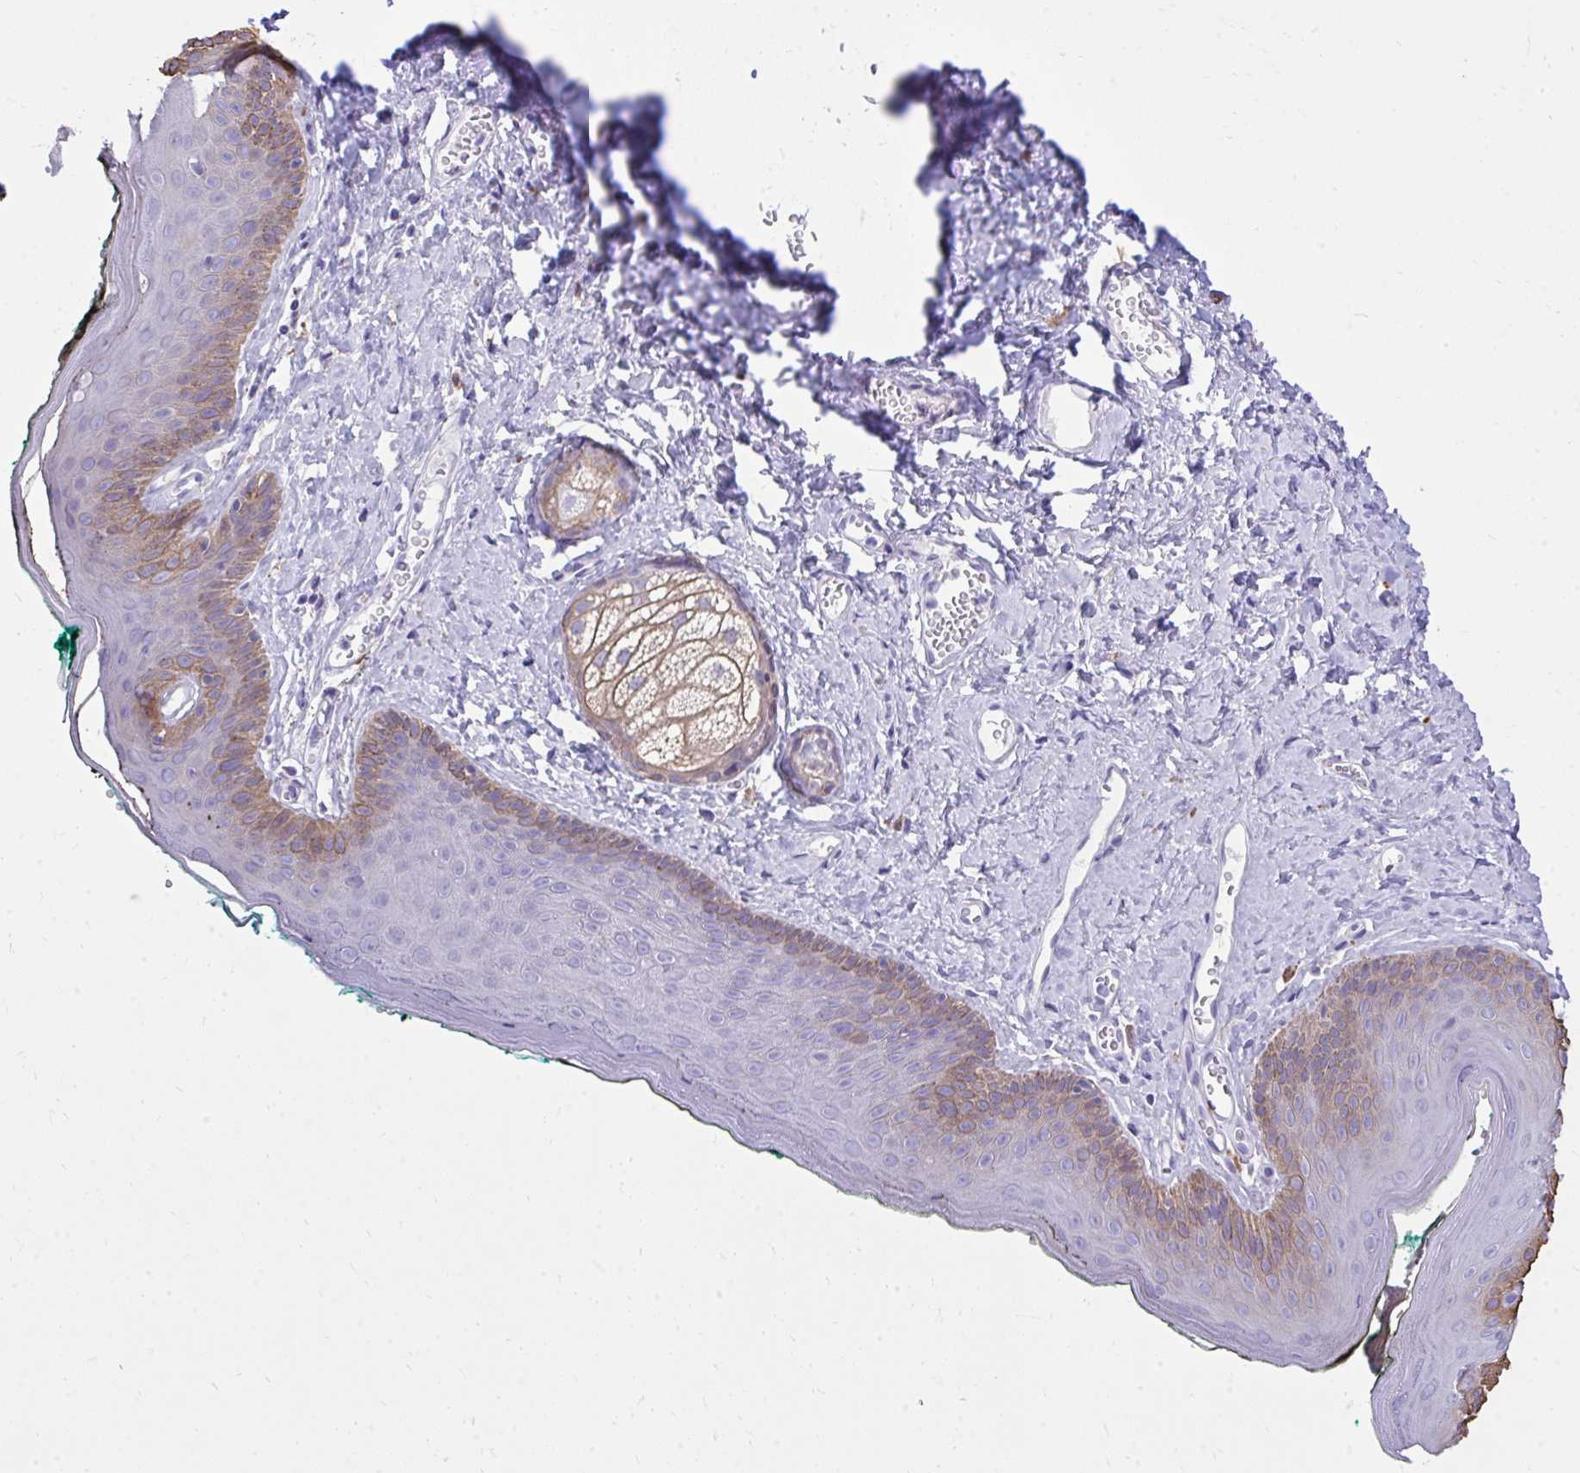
{"staining": {"intensity": "moderate", "quantity": "<25%", "location": "cytoplasmic/membranous"}, "tissue": "skin", "cell_type": "Epidermal cells", "image_type": "normal", "snomed": [{"axis": "morphology", "description": "Normal tissue, NOS"}, {"axis": "topography", "description": "Vulva"}, {"axis": "topography", "description": "Peripheral nerve tissue"}], "caption": "The image exhibits immunohistochemical staining of benign skin. There is moderate cytoplasmic/membranous expression is seen in approximately <25% of epidermal cells. (DAB (3,3'-diaminobenzidine) IHC, brown staining for protein, blue staining for nuclei).", "gene": "PSD", "patient": {"sex": "female", "age": 66}}